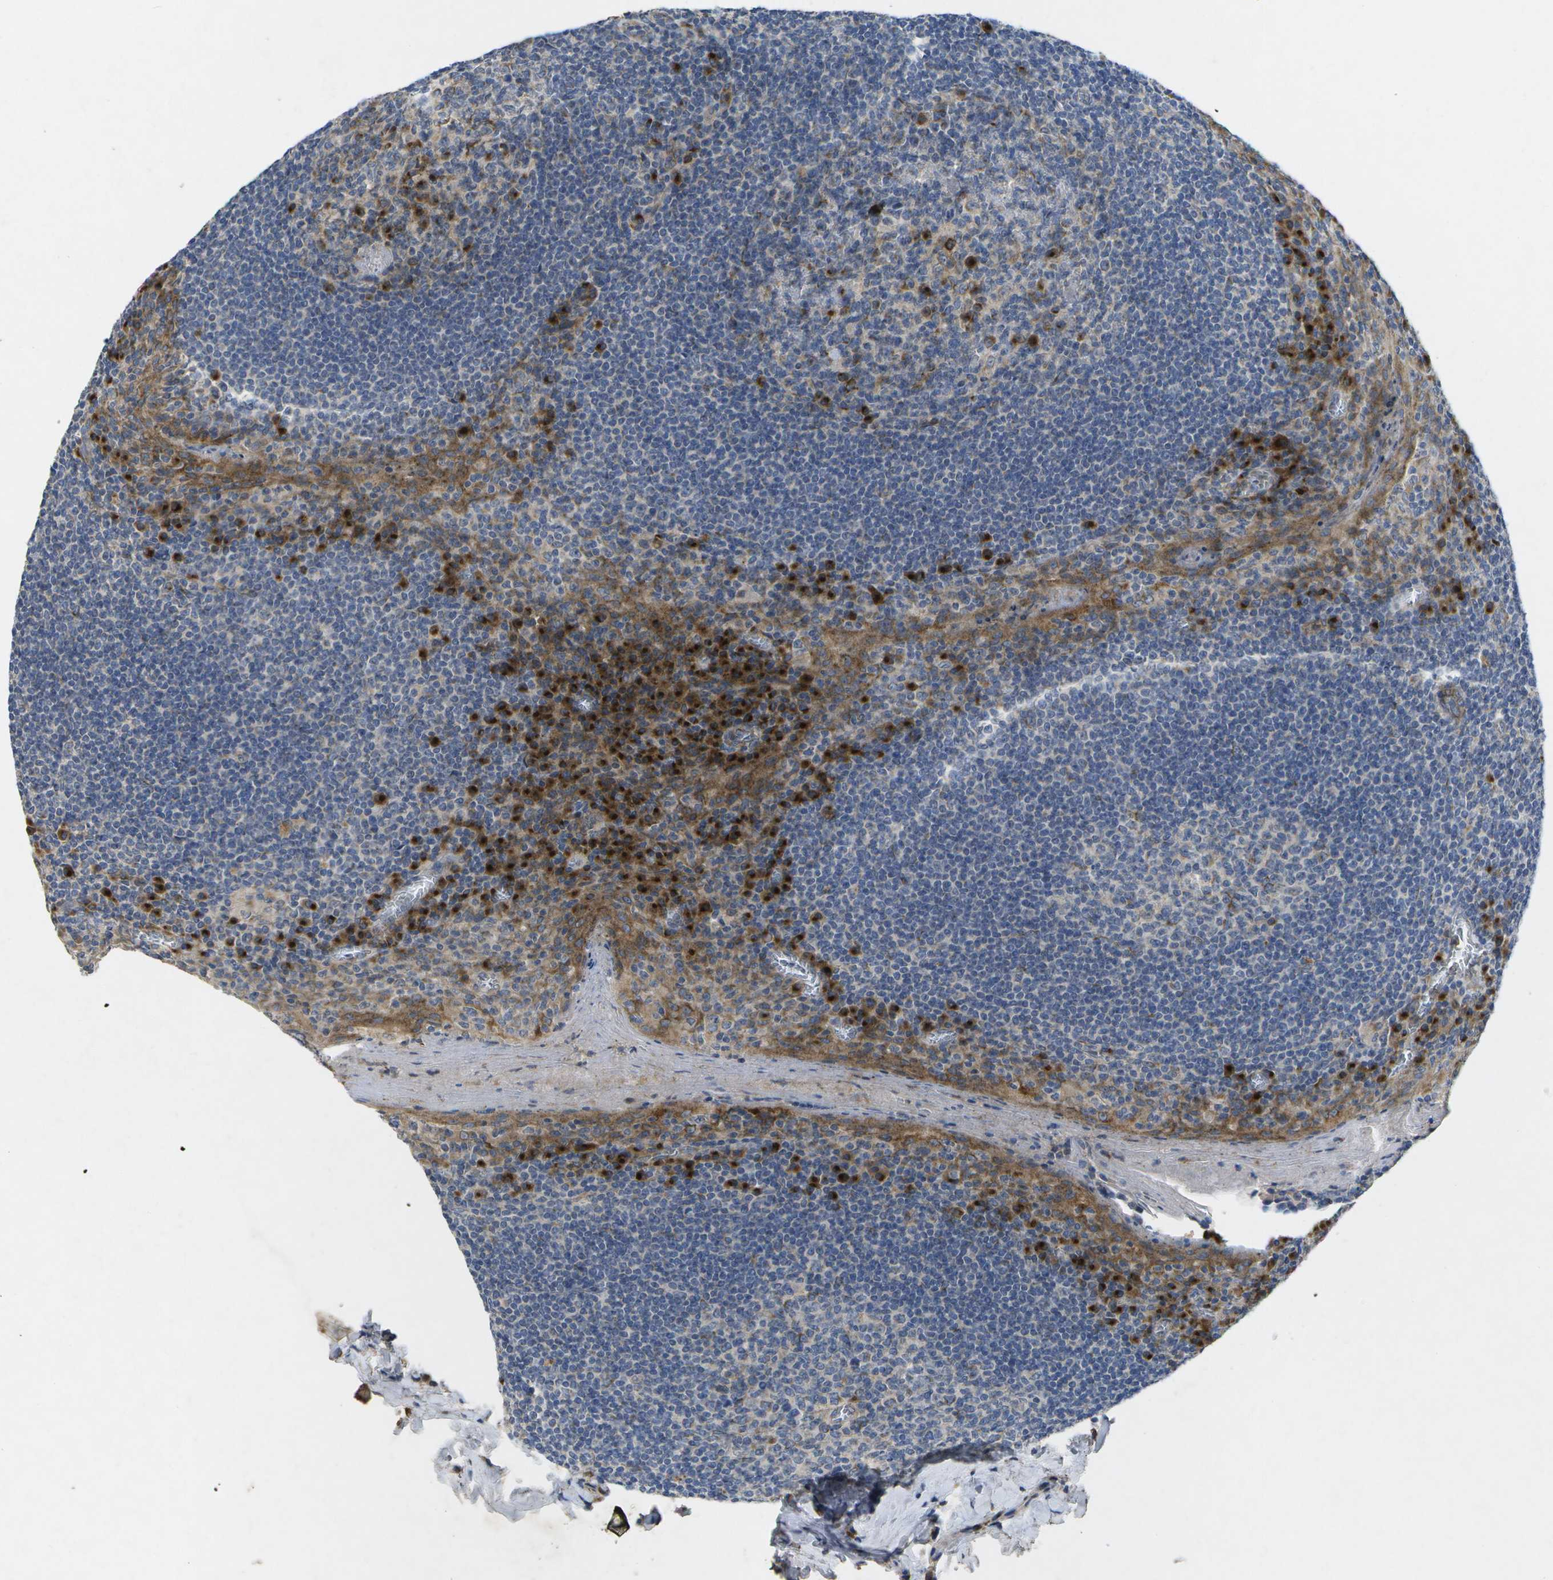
{"staining": {"intensity": "strong", "quantity": "<25%", "location": "cytoplasmic/membranous"}, "tissue": "tonsil", "cell_type": "Germinal center cells", "image_type": "normal", "snomed": [{"axis": "morphology", "description": "Normal tissue, NOS"}, {"axis": "topography", "description": "Tonsil"}], "caption": "The histopathology image shows a brown stain indicating the presence of a protein in the cytoplasmic/membranous of germinal center cells in tonsil.", "gene": "KDELR1", "patient": {"sex": "male", "age": 31}}